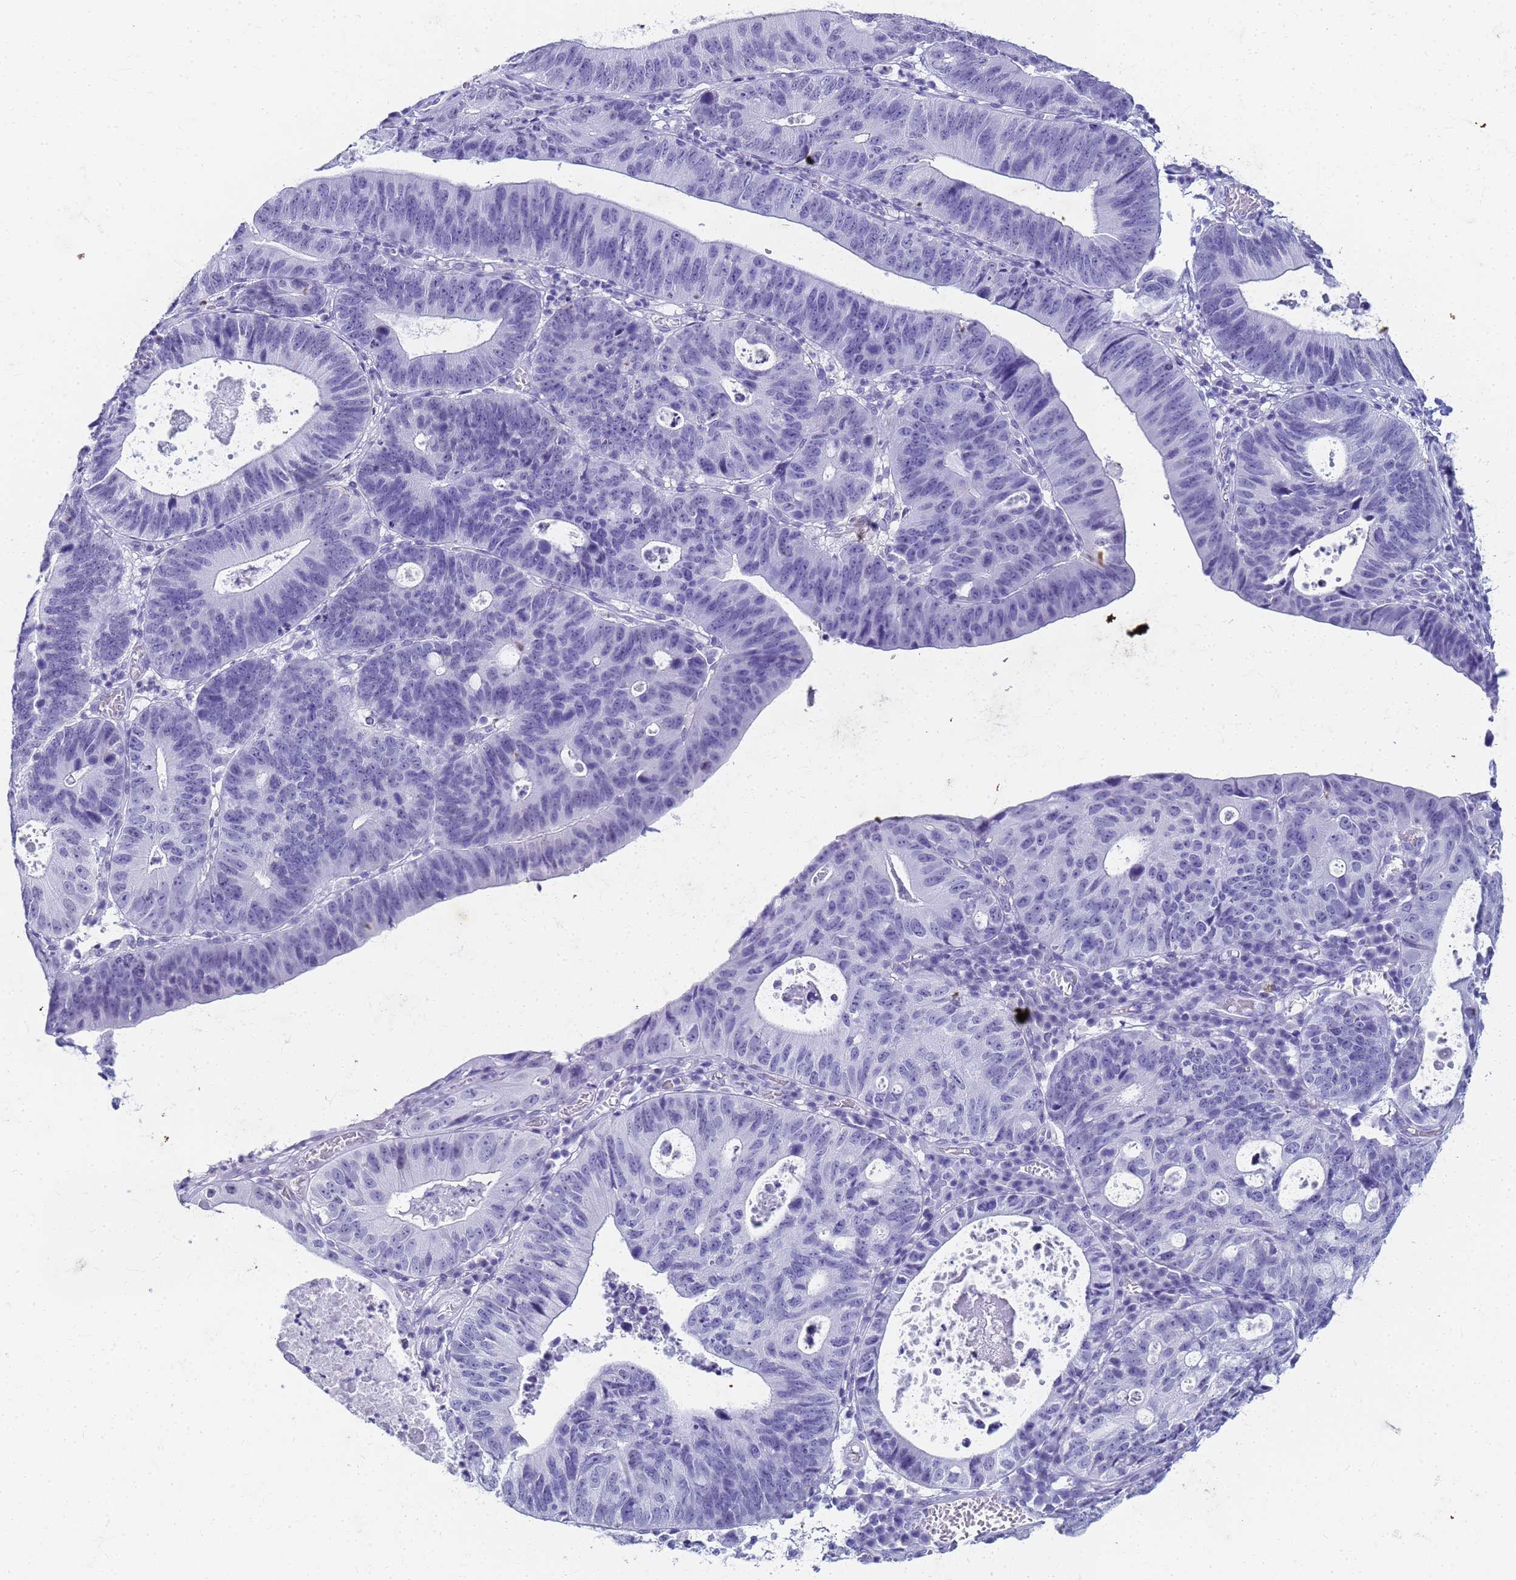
{"staining": {"intensity": "negative", "quantity": "none", "location": "none"}, "tissue": "stomach cancer", "cell_type": "Tumor cells", "image_type": "cancer", "snomed": [{"axis": "morphology", "description": "Adenocarcinoma, NOS"}, {"axis": "topography", "description": "Stomach"}], "caption": "A high-resolution image shows immunohistochemistry (IHC) staining of stomach adenocarcinoma, which reveals no significant positivity in tumor cells.", "gene": "SLC7A9", "patient": {"sex": "male", "age": 59}}